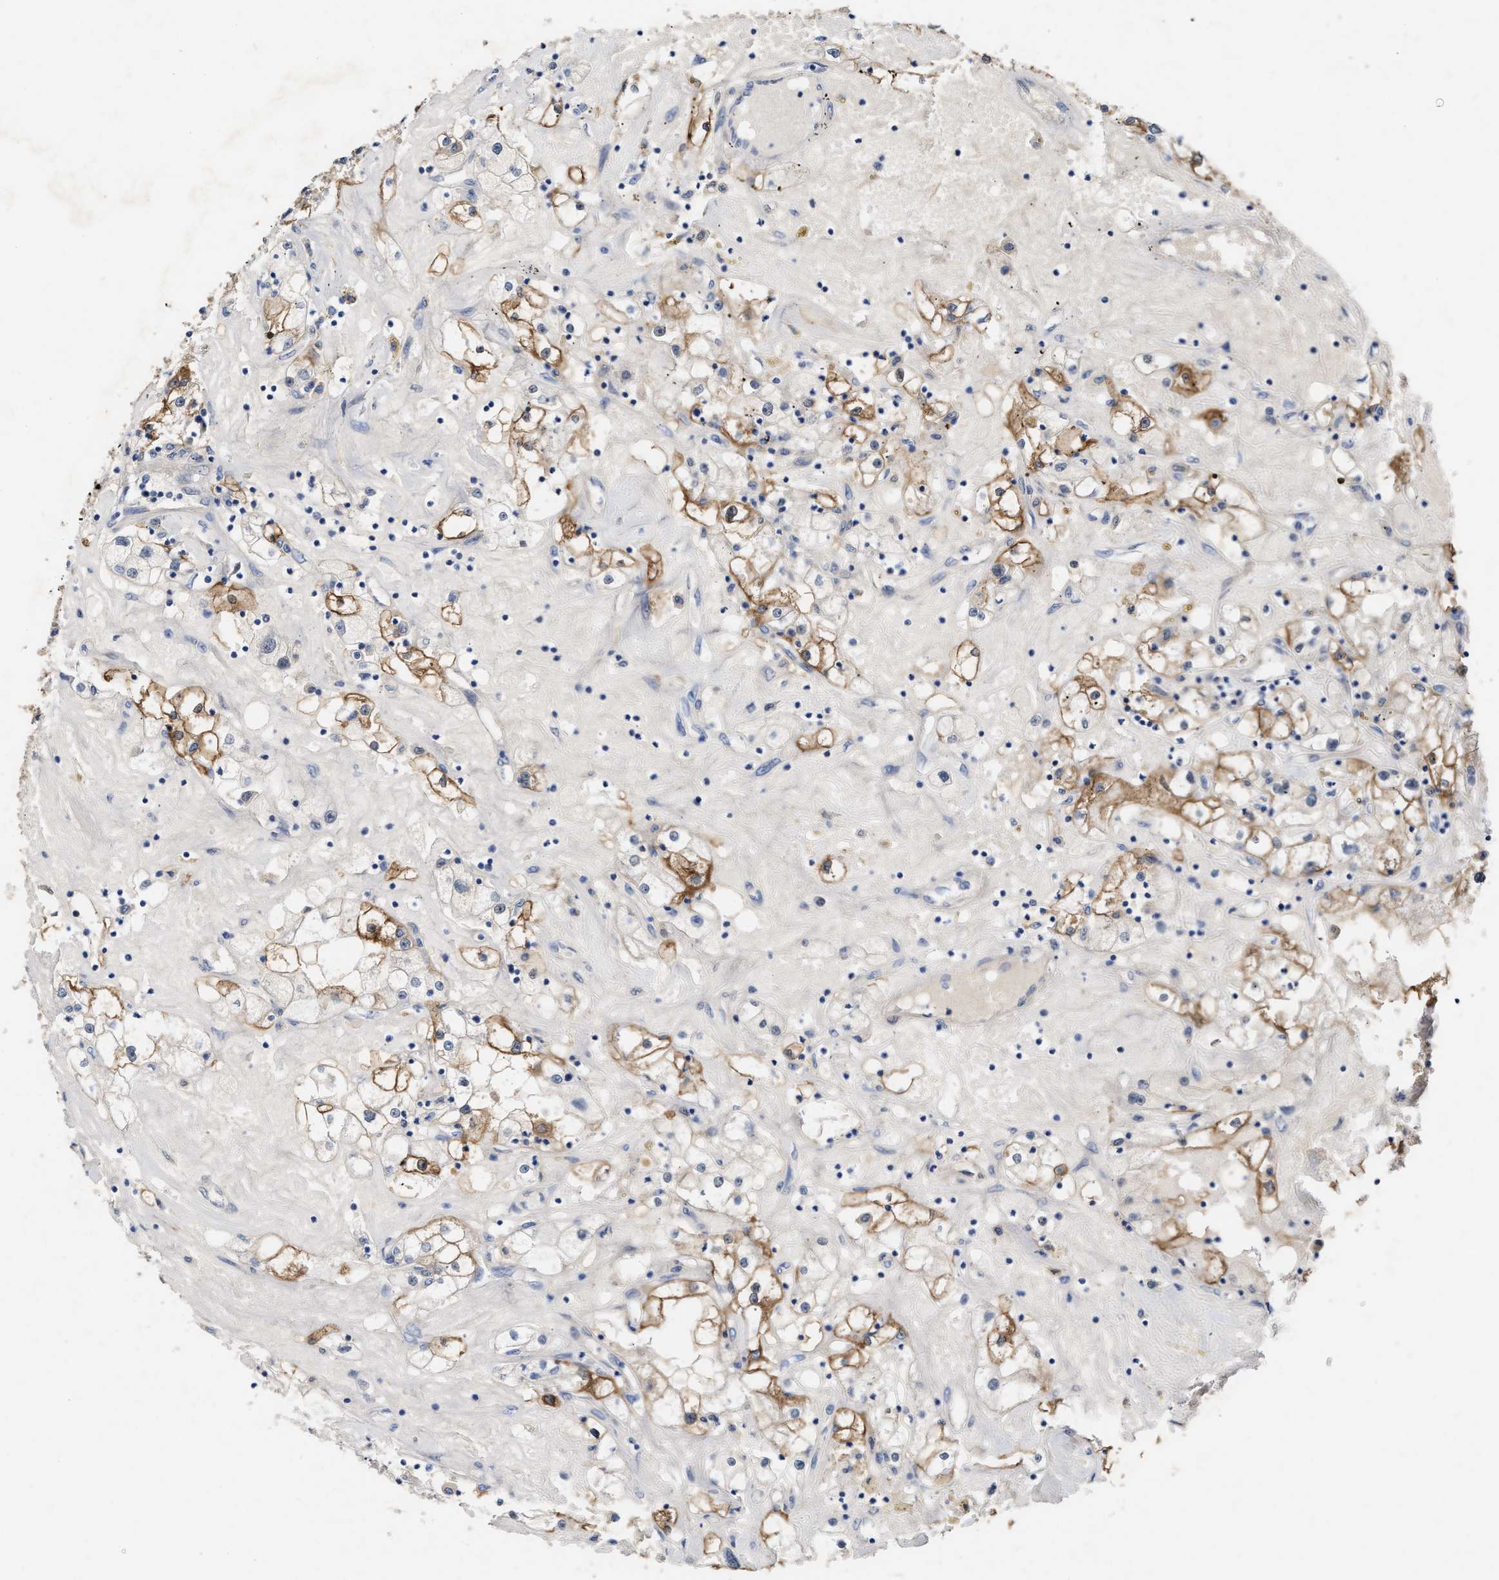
{"staining": {"intensity": "moderate", "quantity": "25%-75%", "location": "cytoplasmic/membranous"}, "tissue": "renal cancer", "cell_type": "Tumor cells", "image_type": "cancer", "snomed": [{"axis": "morphology", "description": "Adenocarcinoma, NOS"}, {"axis": "topography", "description": "Kidney"}], "caption": "Renal cancer (adenocarcinoma) stained with DAB (3,3'-diaminobenzidine) IHC shows medium levels of moderate cytoplasmic/membranous expression in approximately 25%-75% of tumor cells.", "gene": "BBLN", "patient": {"sex": "male", "age": 56}}